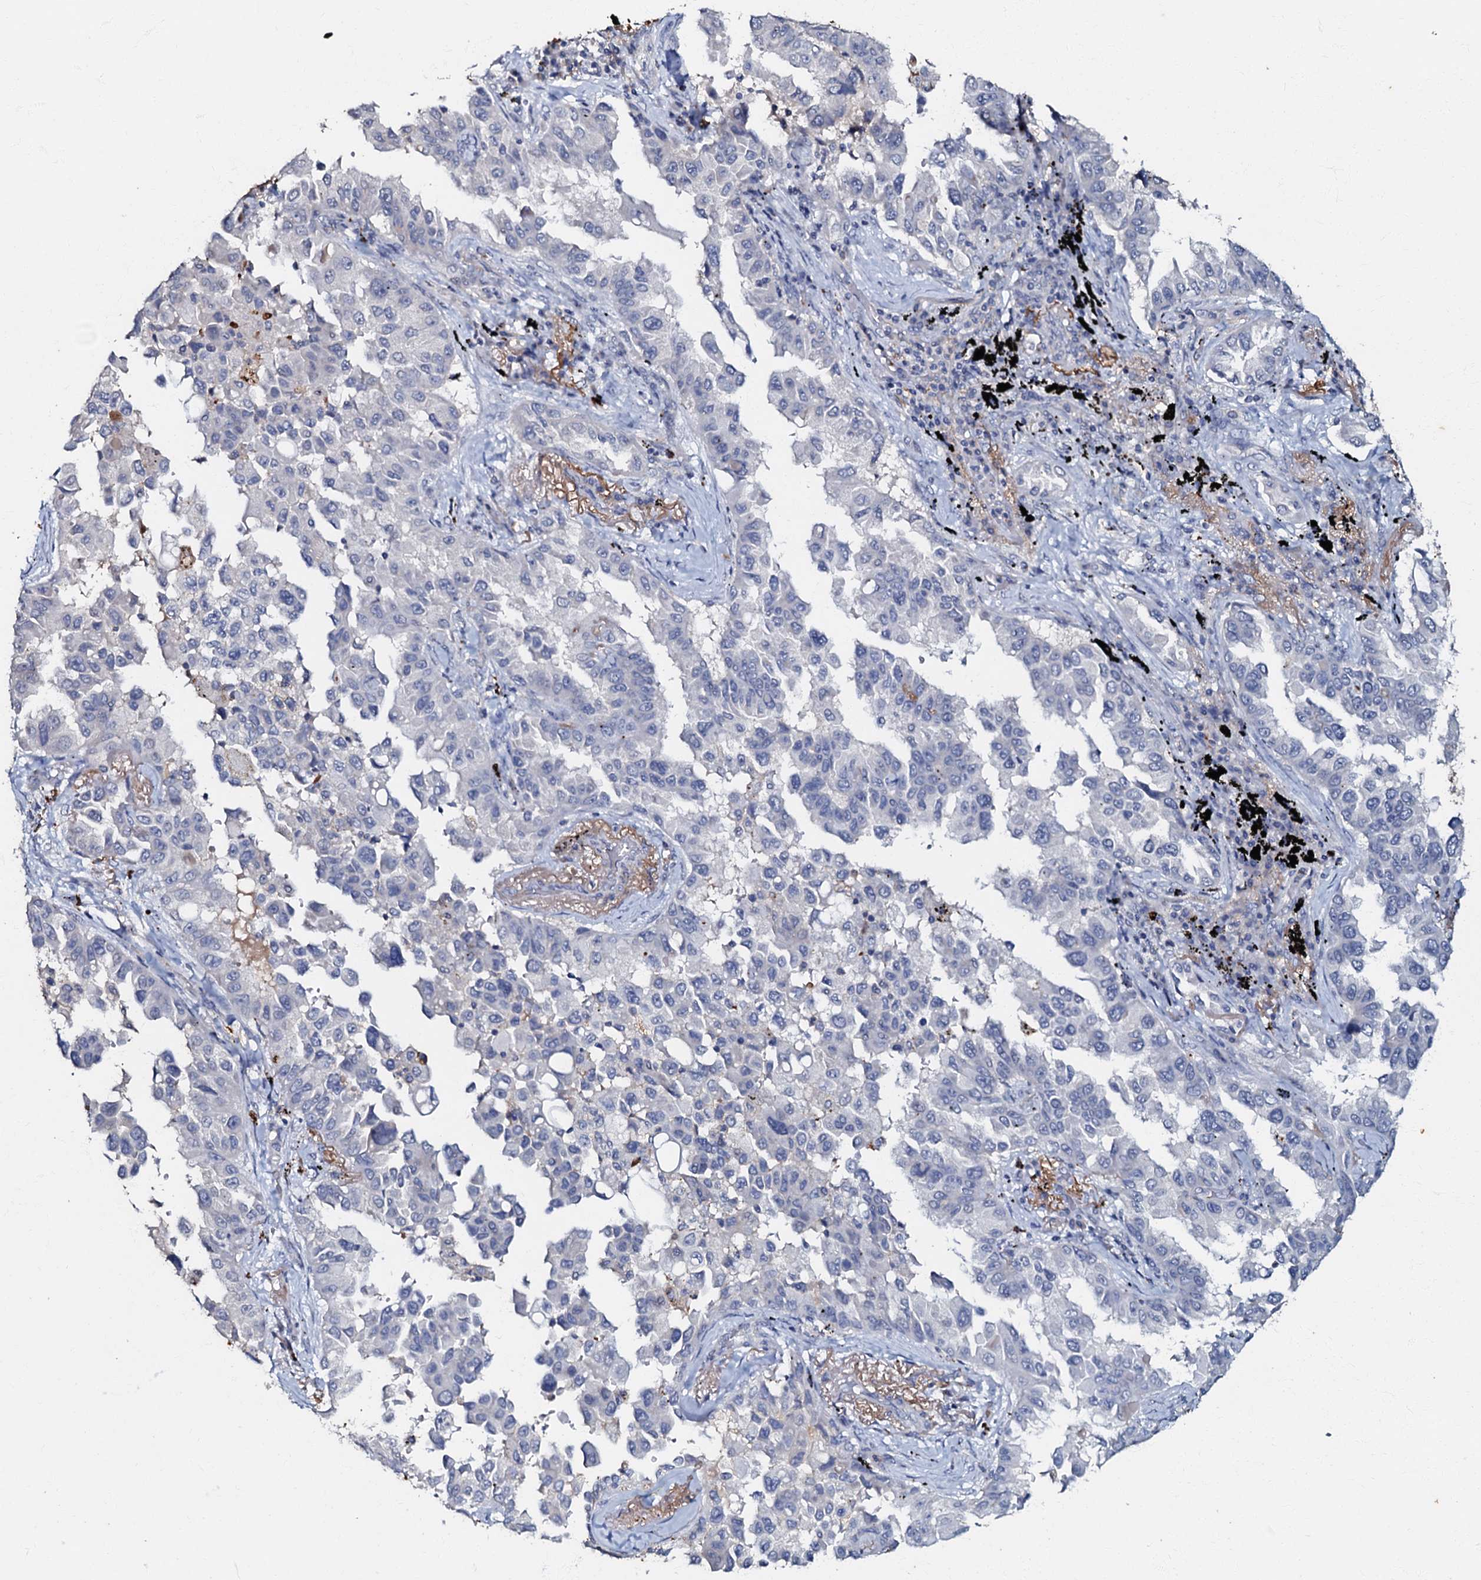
{"staining": {"intensity": "negative", "quantity": "none", "location": "none"}, "tissue": "lung cancer", "cell_type": "Tumor cells", "image_type": "cancer", "snomed": [{"axis": "morphology", "description": "Adenocarcinoma, NOS"}, {"axis": "topography", "description": "Lung"}], "caption": "Adenocarcinoma (lung) was stained to show a protein in brown. There is no significant staining in tumor cells.", "gene": "MANSC4", "patient": {"sex": "female", "age": 67}}